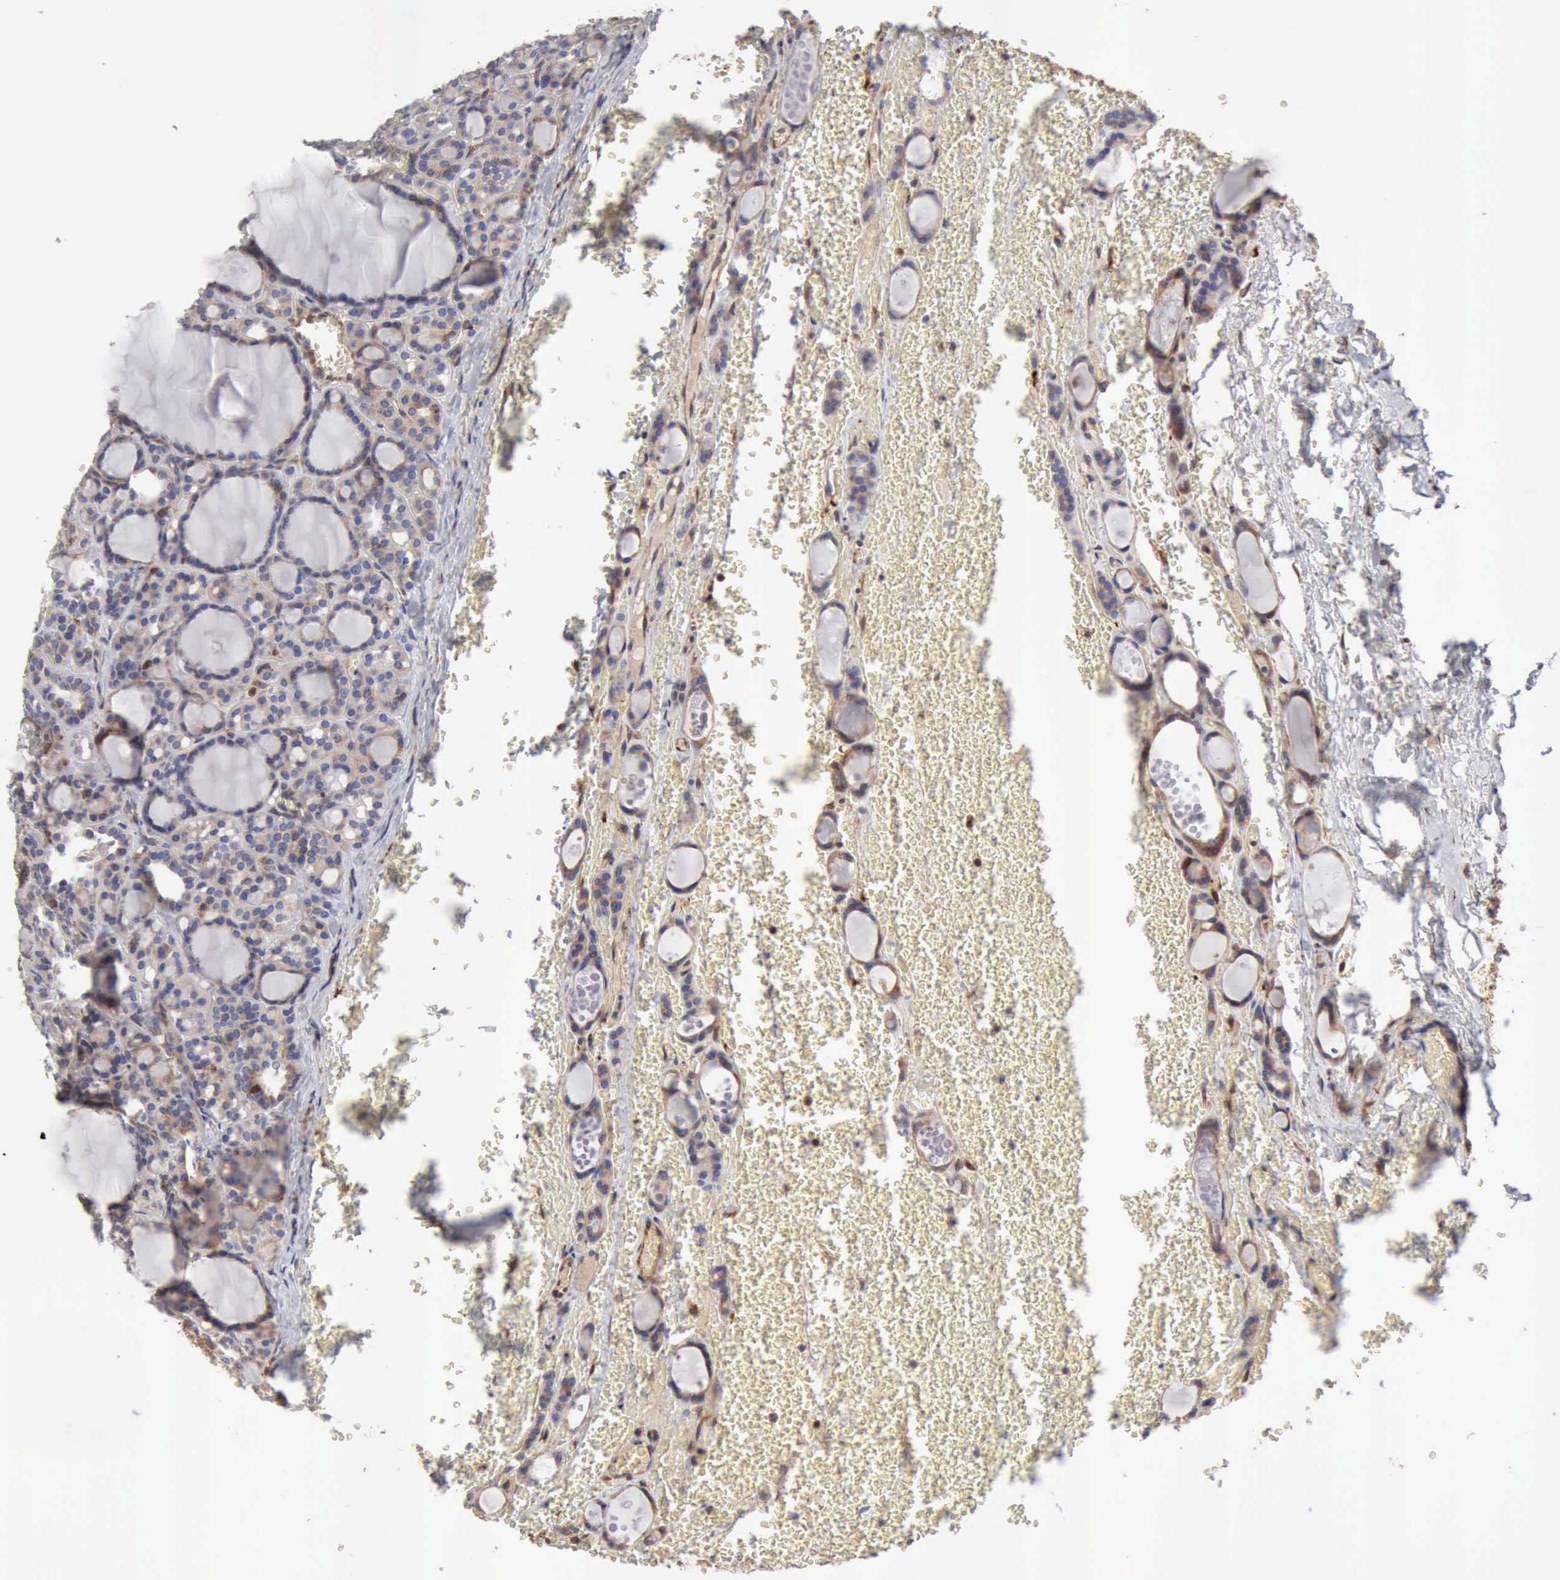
{"staining": {"intensity": "weak", "quantity": ">75%", "location": "cytoplasmic/membranous"}, "tissue": "thyroid cancer", "cell_type": "Tumor cells", "image_type": "cancer", "snomed": [{"axis": "morphology", "description": "Follicular adenoma carcinoma, NOS"}, {"axis": "topography", "description": "Thyroid gland"}], "caption": "Immunohistochemistry (IHC) of human follicular adenoma carcinoma (thyroid) demonstrates low levels of weak cytoplasmic/membranous positivity in approximately >75% of tumor cells.", "gene": "APOL2", "patient": {"sex": "female", "age": 71}}